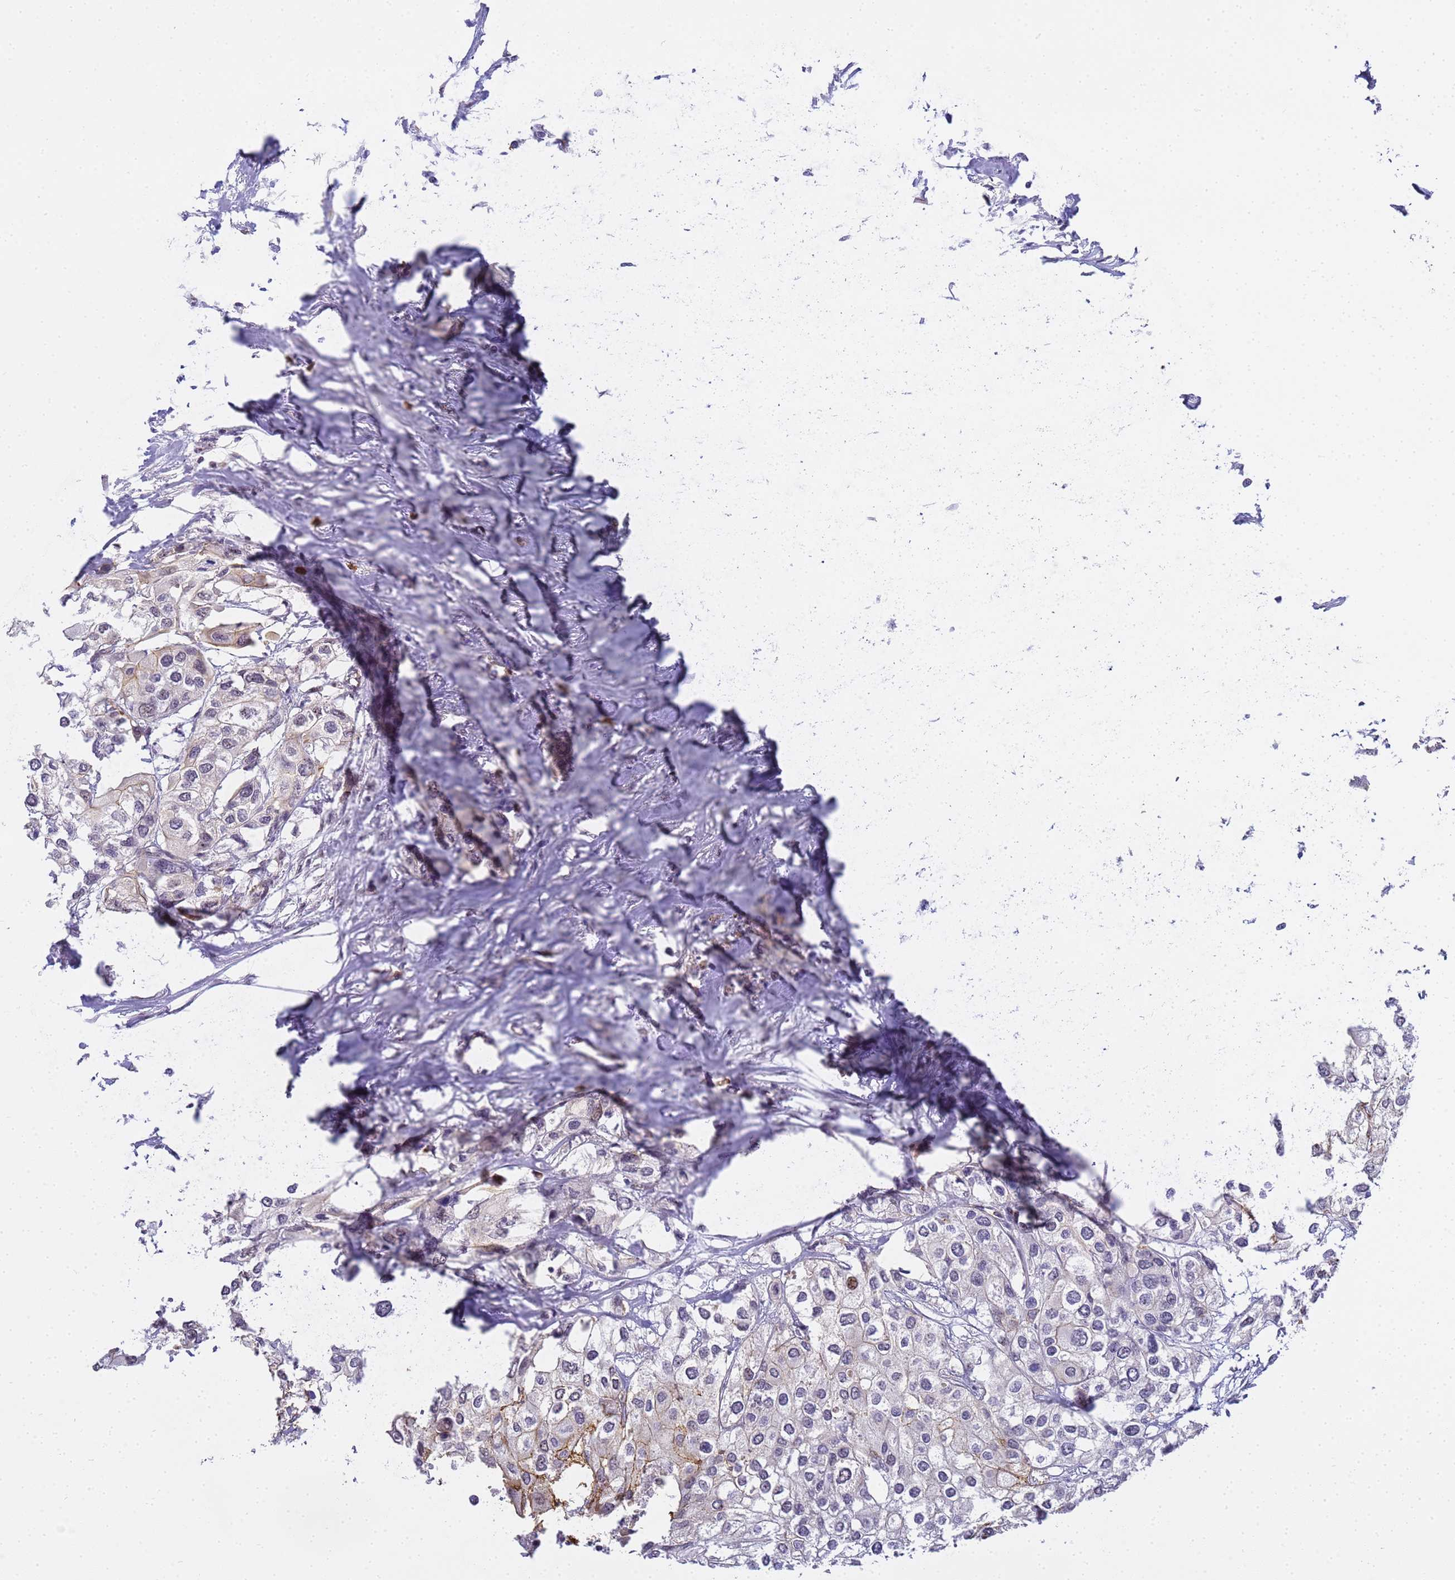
{"staining": {"intensity": "weak", "quantity": "<25%", "location": "cytoplasmic/membranous"}, "tissue": "urothelial cancer", "cell_type": "Tumor cells", "image_type": "cancer", "snomed": [{"axis": "morphology", "description": "Urothelial carcinoma, High grade"}, {"axis": "topography", "description": "Urinary bladder"}], "caption": "DAB (3,3'-diaminobenzidine) immunohistochemical staining of human high-grade urothelial carcinoma displays no significant positivity in tumor cells.", "gene": "GON4L", "patient": {"sex": "male", "age": 64}}